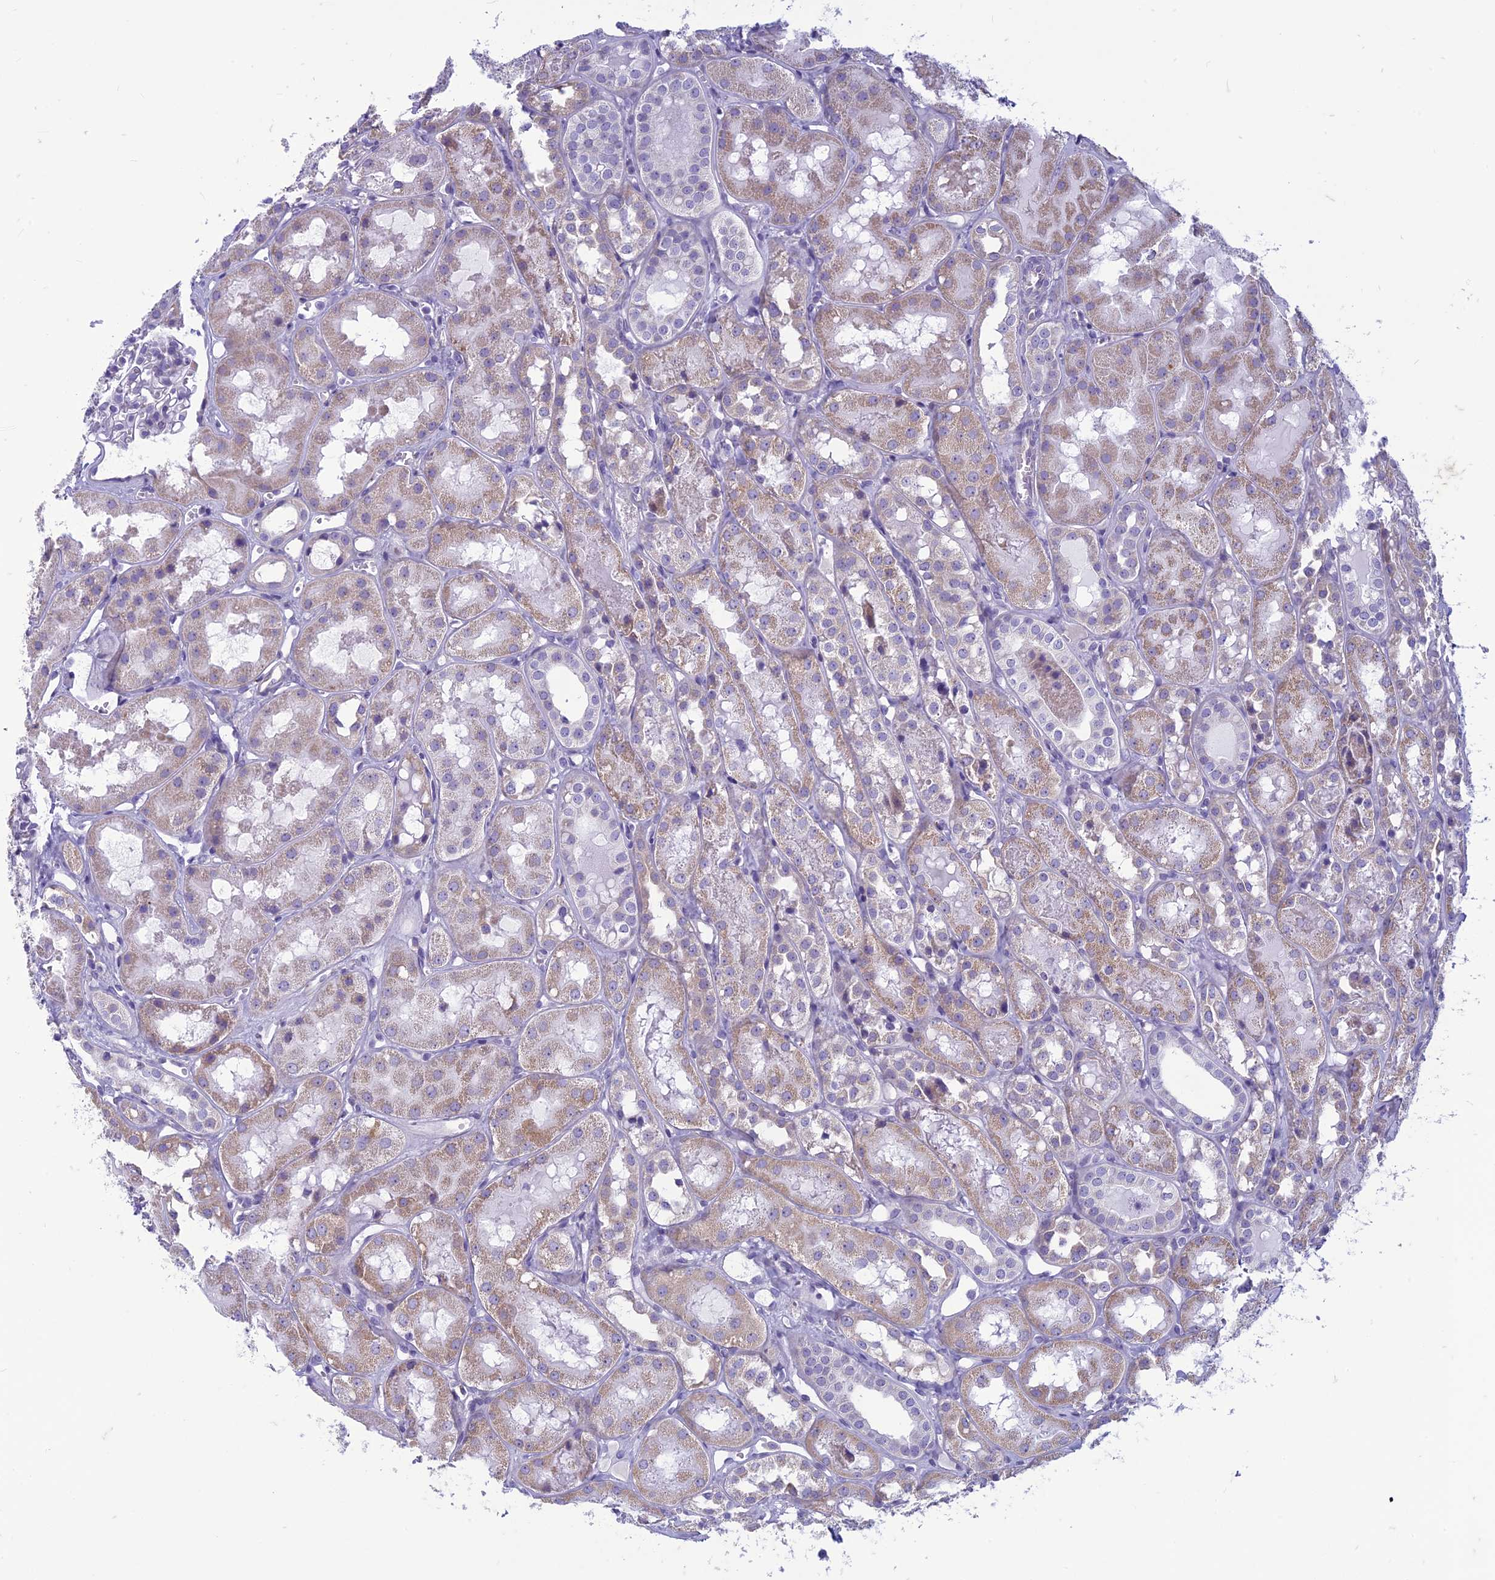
{"staining": {"intensity": "weak", "quantity": "<25%", "location": "cytoplasmic/membranous"}, "tissue": "kidney", "cell_type": "Cells in glomeruli", "image_type": "normal", "snomed": [{"axis": "morphology", "description": "Normal tissue, NOS"}, {"axis": "topography", "description": "Kidney"}], "caption": "Immunohistochemistry micrograph of benign kidney stained for a protein (brown), which shows no positivity in cells in glomeruli.", "gene": "CENATAC", "patient": {"sex": "male", "age": 16}}